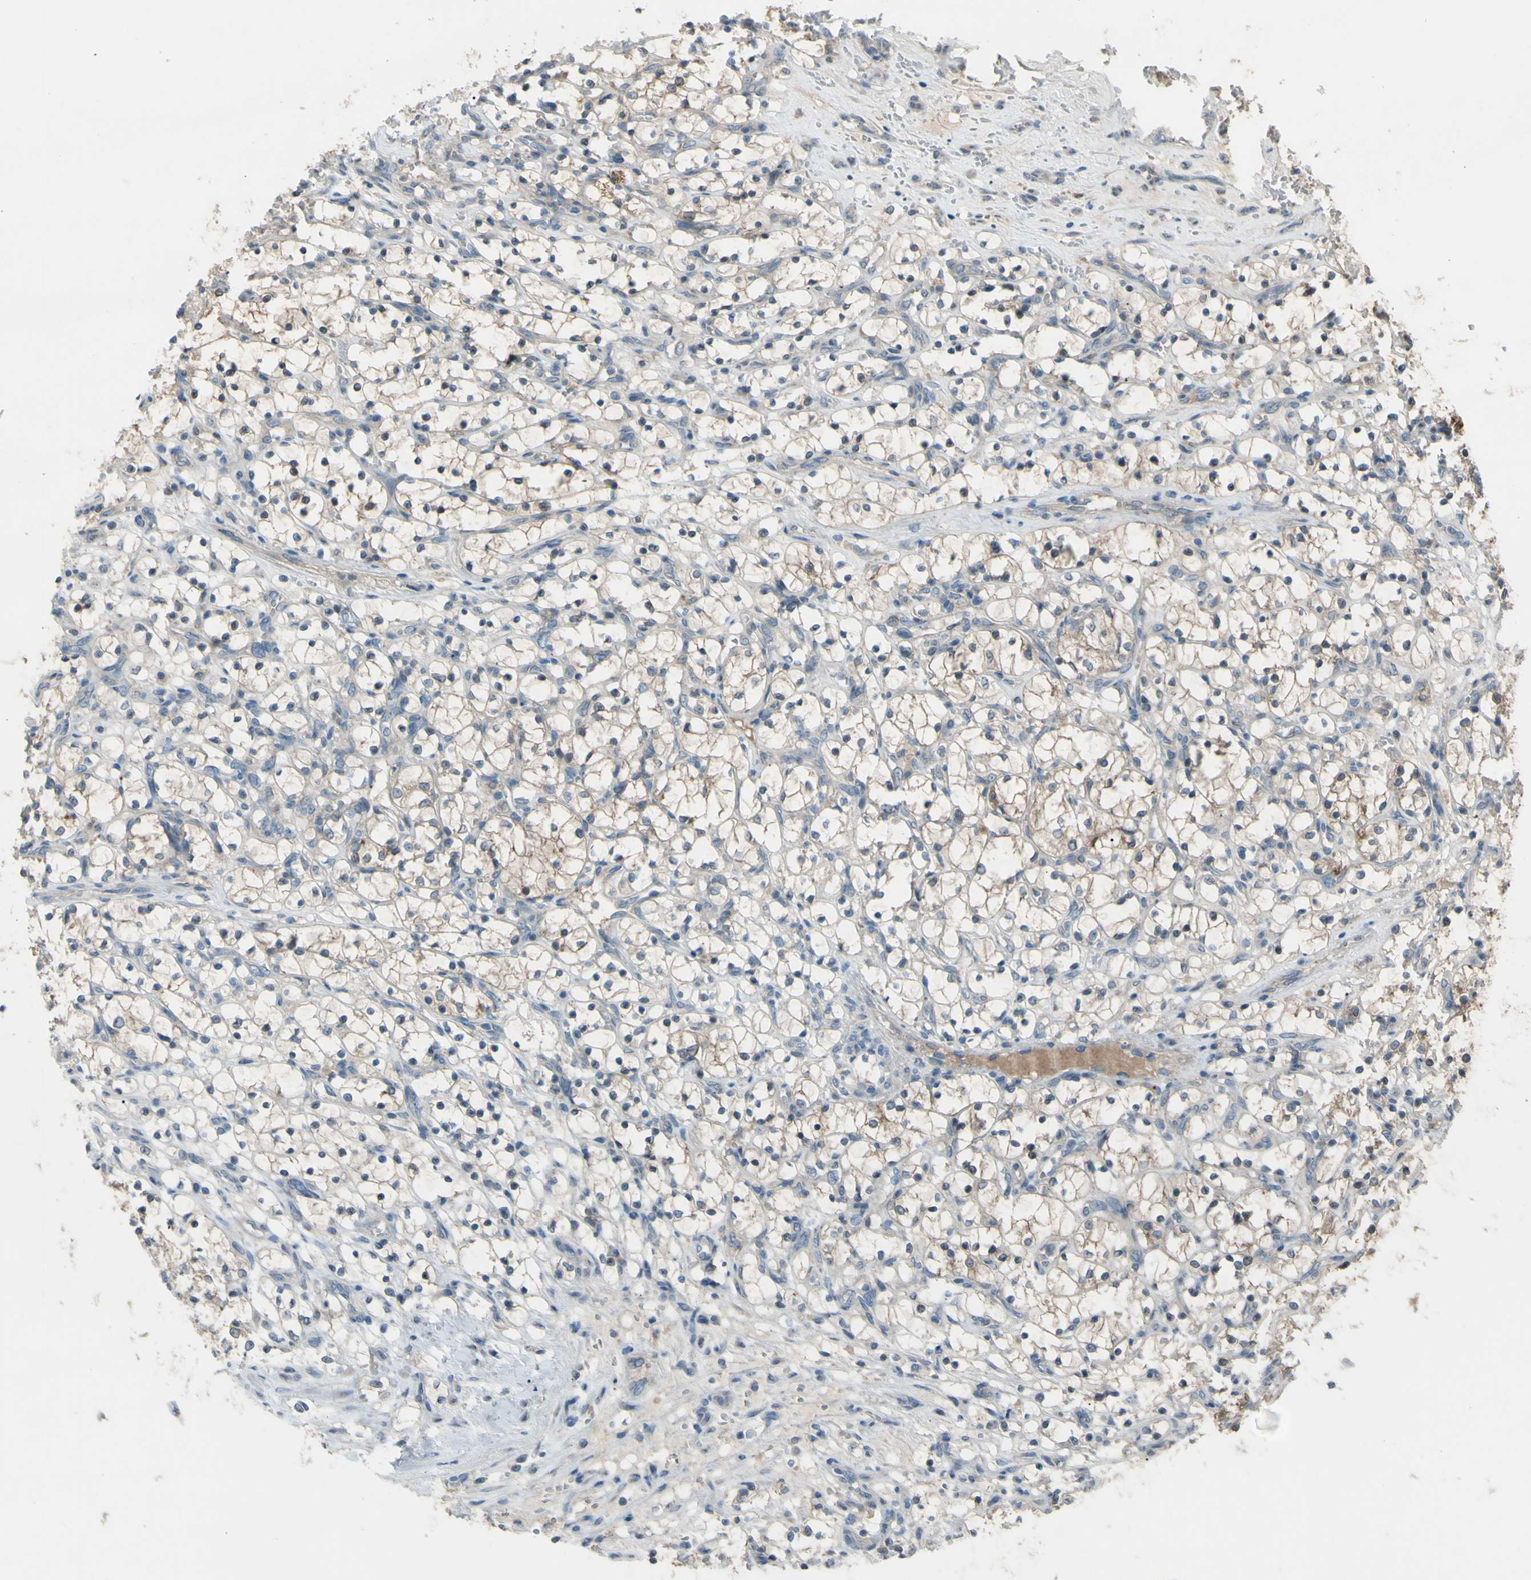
{"staining": {"intensity": "weak", "quantity": "25%-75%", "location": "cytoplasmic/membranous"}, "tissue": "renal cancer", "cell_type": "Tumor cells", "image_type": "cancer", "snomed": [{"axis": "morphology", "description": "Adenocarcinoma, NOS"}, {"axis": "topography", "description": "Kidney"}], "caption": "Protein analysis of adenocarcinoma (renal) tissue exhibits weak cytoplasmic/membranous expression in about 25%-75% of tumor cells. Immunohistochemistry stains the protein of interest in brown and the nuclei are stained blue.", "gene": "AFP", "patient": {"sex": "female", "age": 69}}